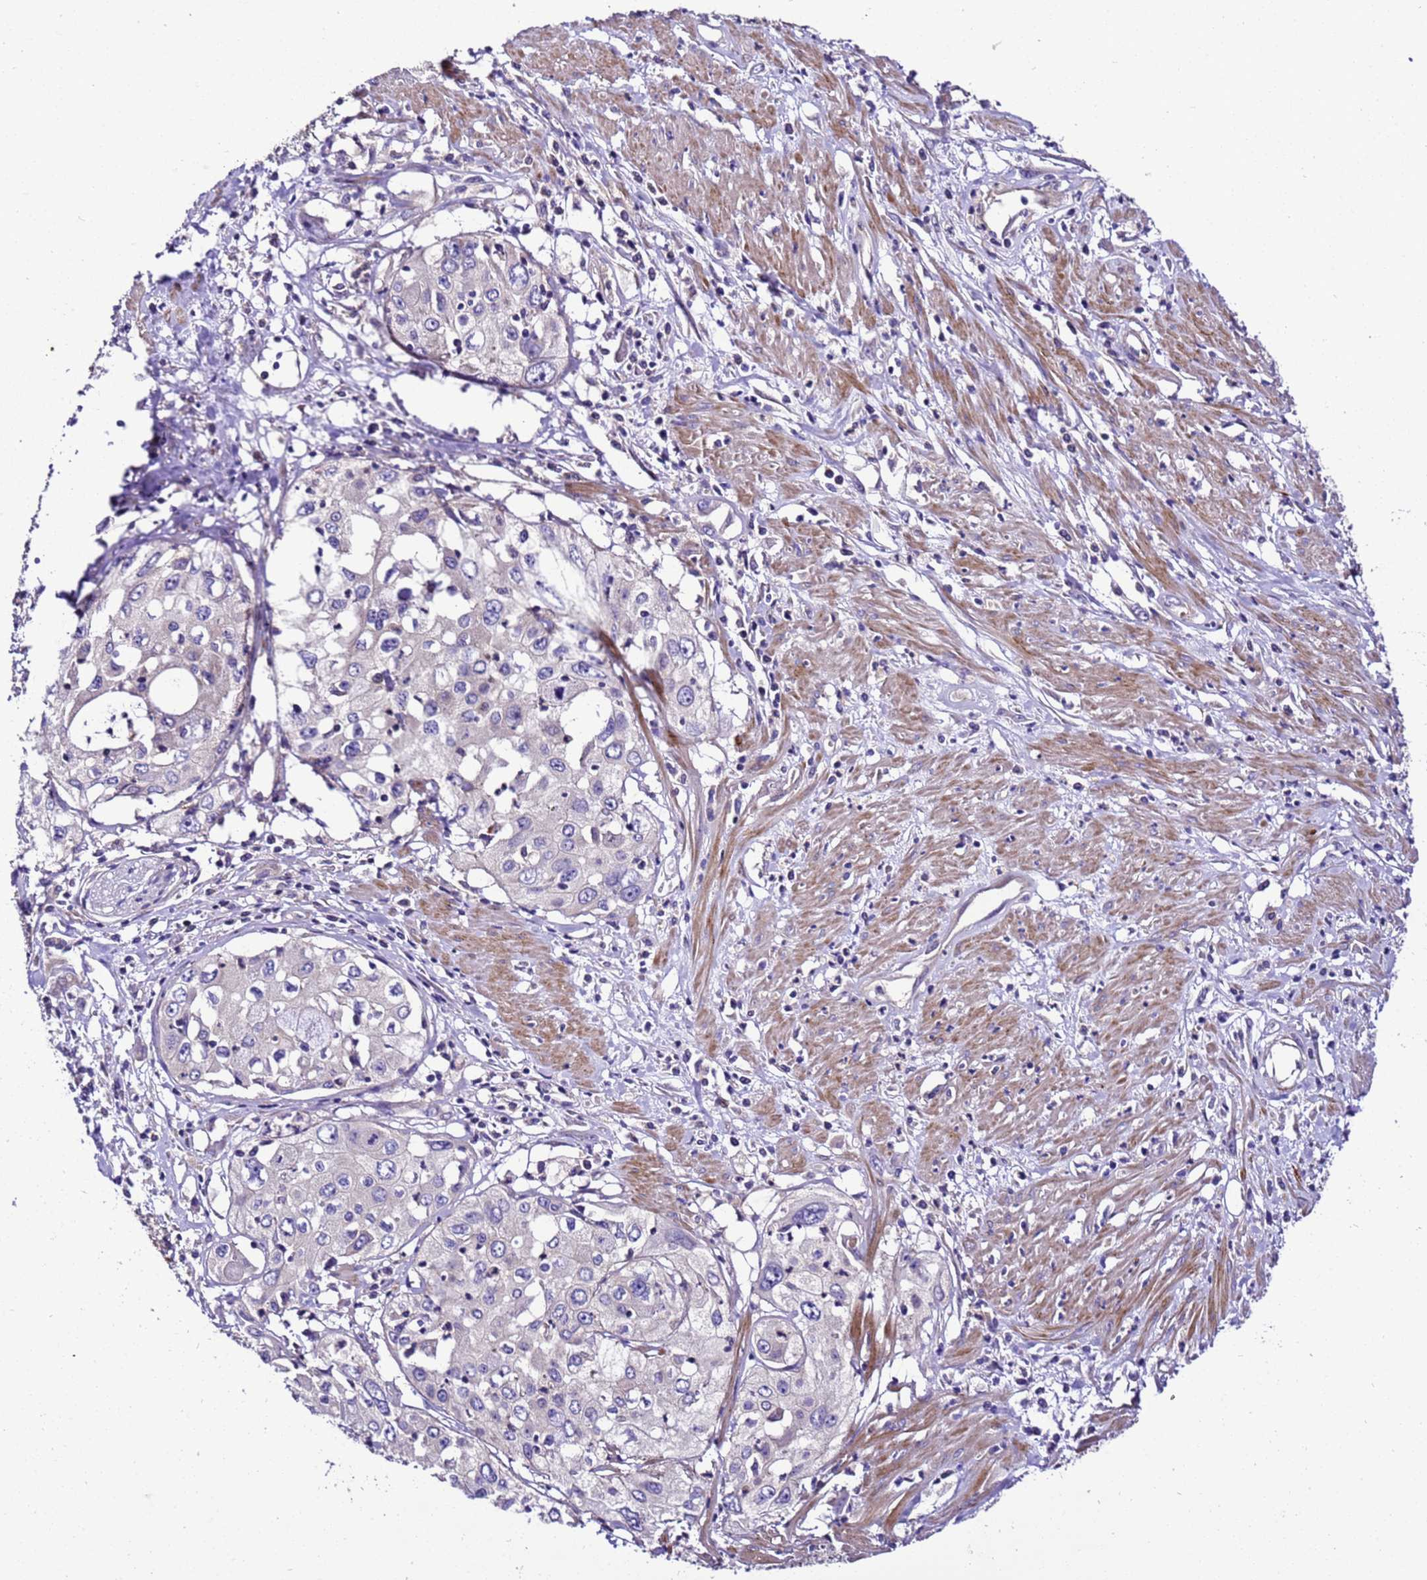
{"staining": {"intensity": "negative", "quantity": "none", "location": "none"}, "tissue": "cervical cancer", "cell_type": "Tumor cells", "image_type": "cancer", "snomed": [{"axis": "morphology", "description": "Squamous cell carcinoma, NOS"}, {"axis": "topography", "description": "Cervix"}], "caption": "Tumor cells show no significant protein staining in squamous cell carcinoma (cervical).", "gene": "ZNF417", "patient": {"sex": "female", "age": 31}}